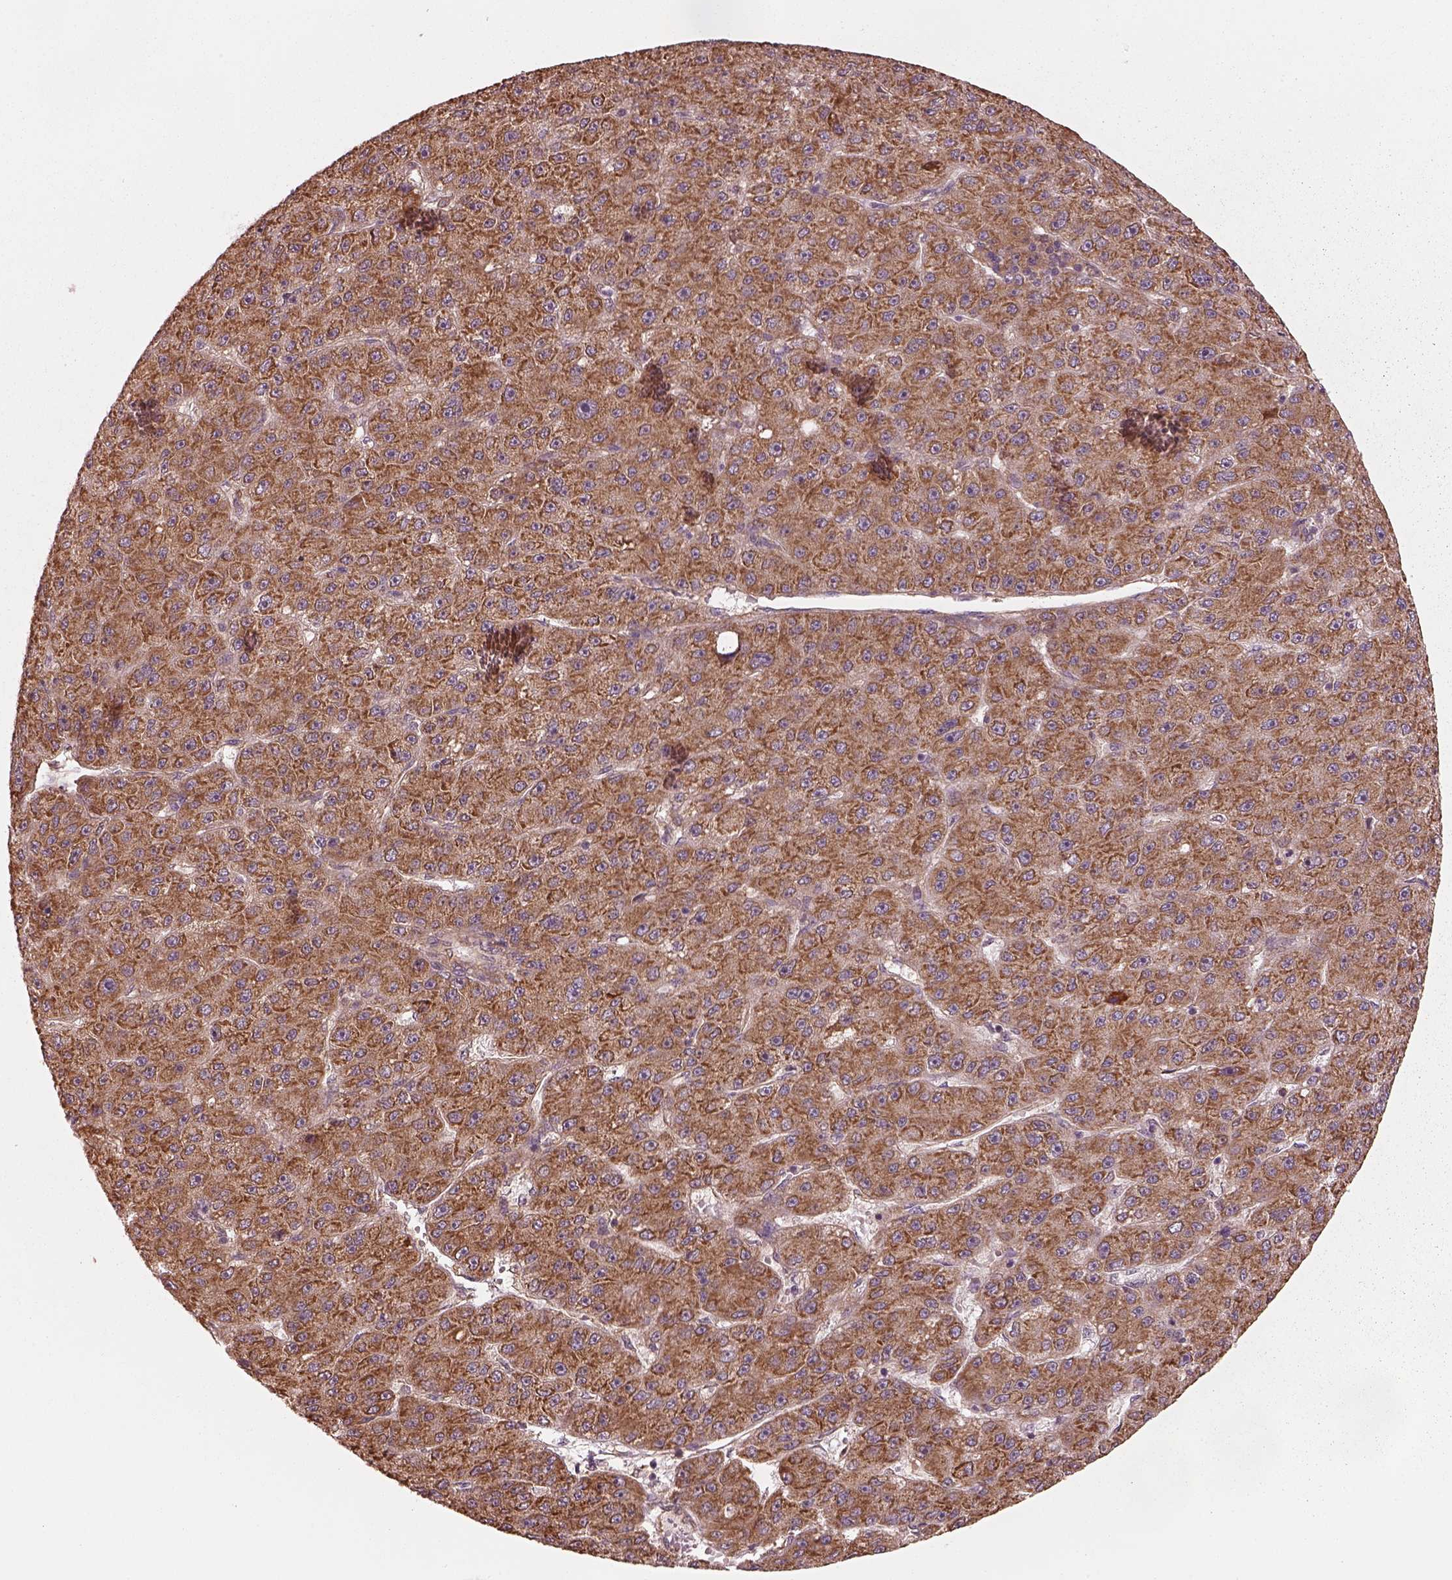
{"staining": {"intensity": "moderate", "quantity": ">75%", "location": "cytoplasmic/membranous"}, "tissue": "liver cancer", "cell_type": "Tumor cells", "image_type": "cancer", "snomed": [{"axis": "morphology", "description": "Carcinoma, Hepatocellular, NOS"}, {"axis": "topography", "description": "Liver"}], "caption": "Protein expression analysis of human hepatocellular carcinoma (liver) reveals moderate cytoplasmic/membranous expression in approximately >75% of tumor cells.", "gene": "RPS5", "patient": {"sex": "male", "age": 67}}